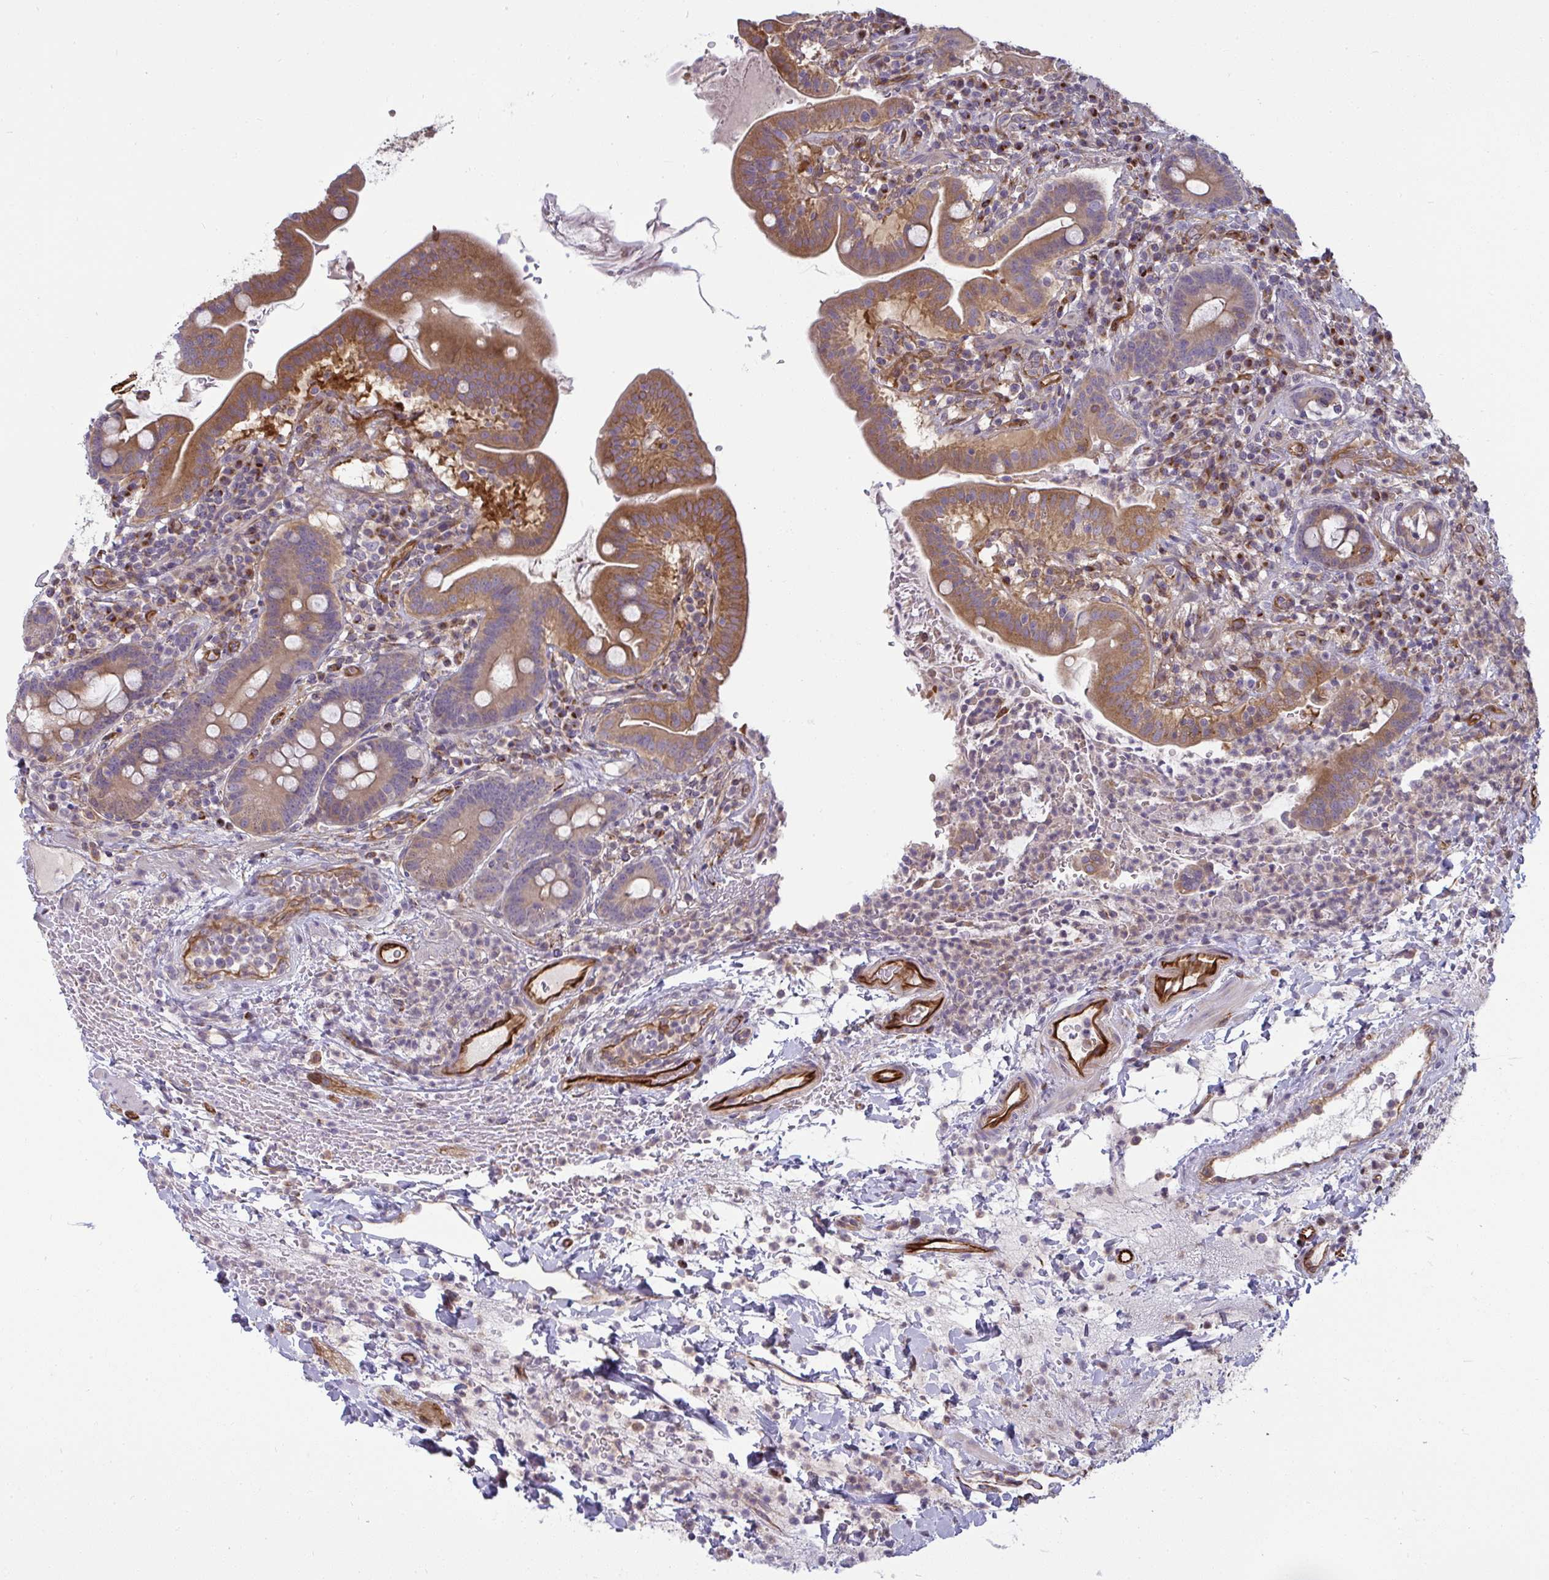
{"staining": {"intensity": "moderate", "quantity": ">75%", "location": "cytoplasmic/membranous"}, "tissue": "small intestine", "cell_type": "Glandular cells", "image_type": "normal", "snomed": [{"axis": "morphology", "description": "Normal tissue, NOS"}, {"axis": "topography", "description": "Small intestine"}], "caption": "A brown stain shows moderate cytoplasmic/membranous staining of a protein in glandular cells of normal human small intestine. The protein of interest is shown in brown color, while the nuclei are stained blue.", "gene": "IFIT3", "patient": {"sex": "male", "age": 26}}